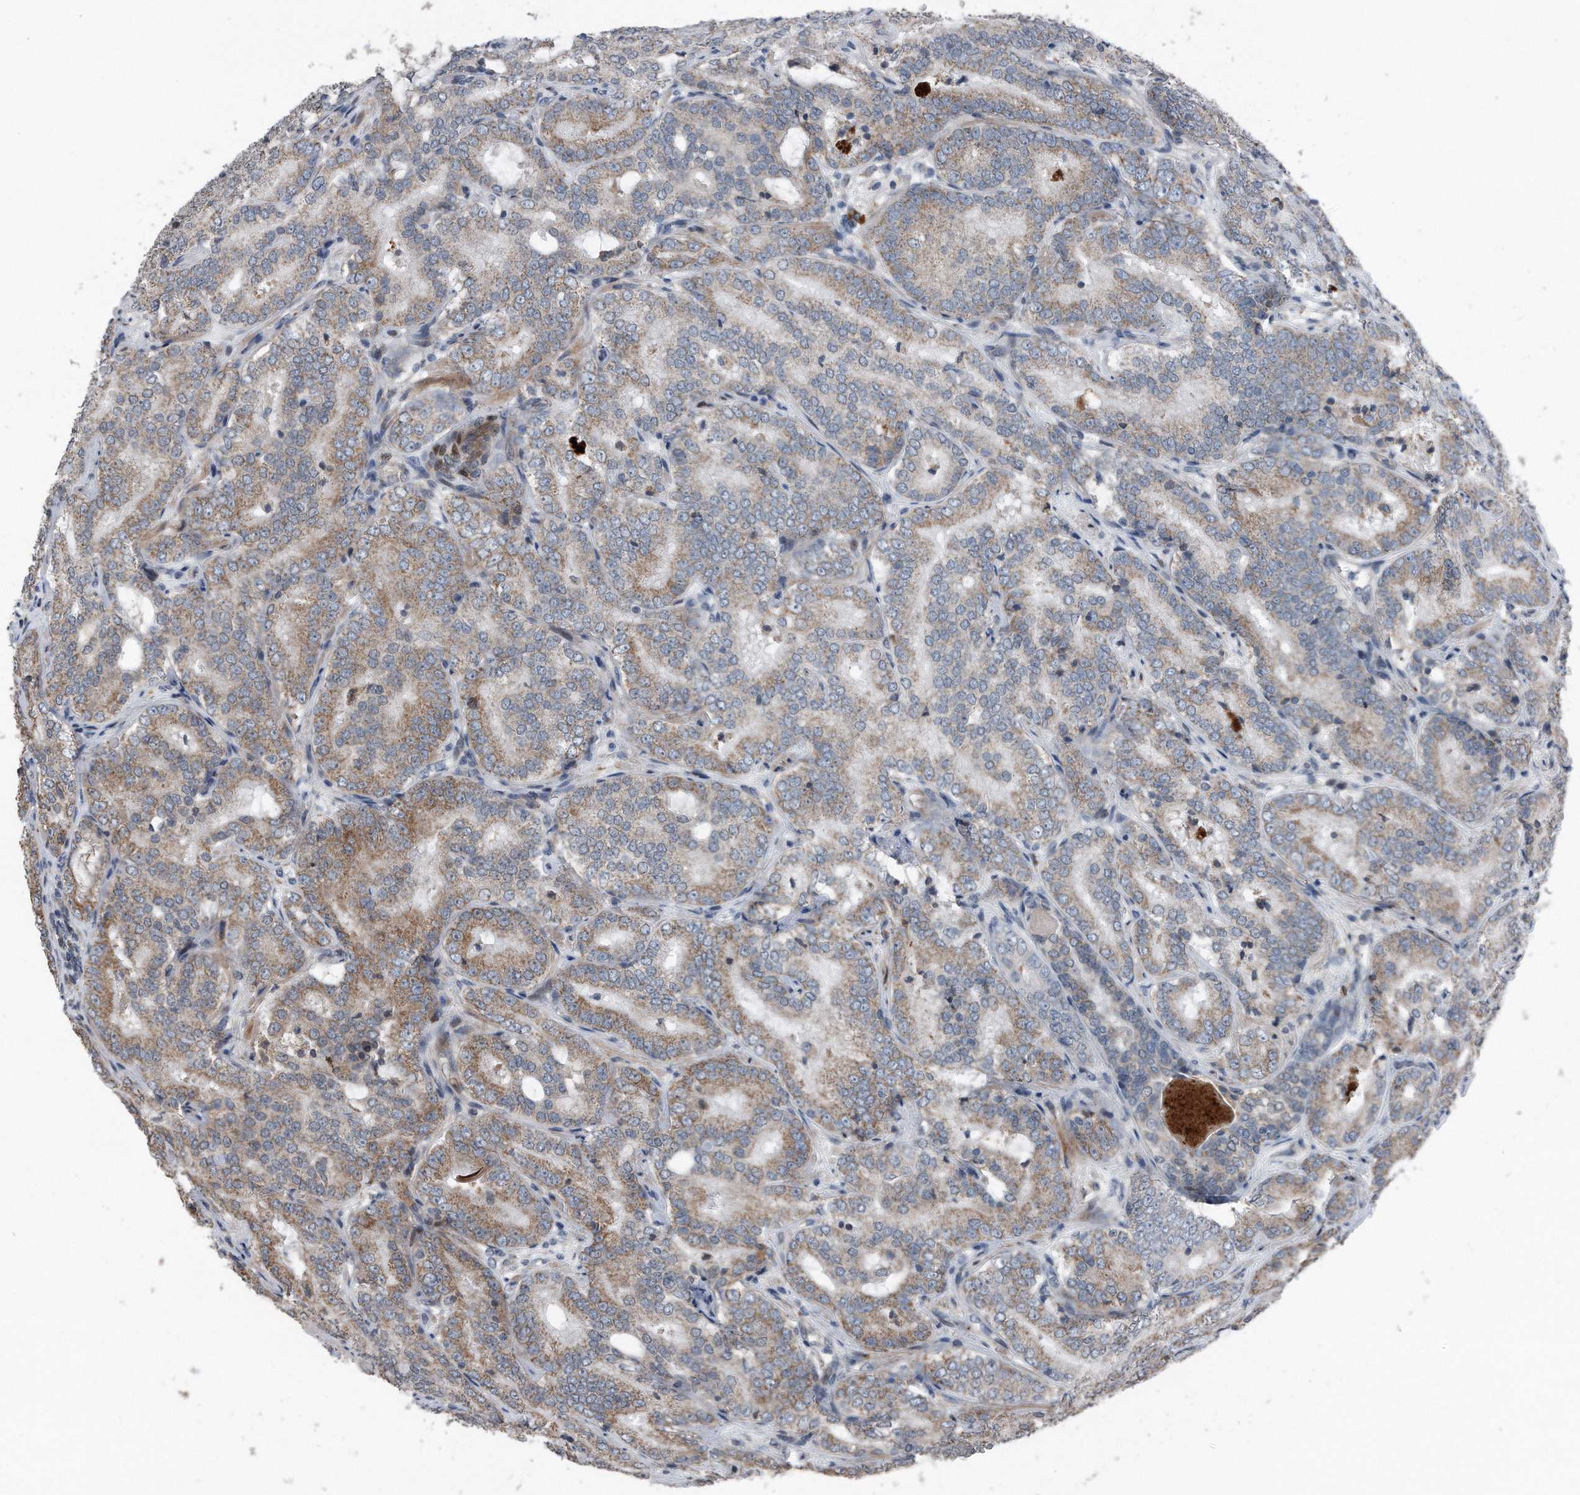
{"staining": {"intensity": "weak", "quantity": "25%-75%", "location": "cytoplasmic/membranous"}, "tissue": "prostate cancer", "cell_type": "Tumor cells", "image_type": "cancer", "snomed": [{"axis": "morphology", "description": "Adenocarcinoma, High grade"}, {"axis": "topography", "description": "Prostate"}], "caption": "There is low levels of weak cytoplasmic/membranous expression in tumor cells of prostate high-grade adenocarcinoma, as demonstrated by immunohistochemical staining (brown color).", "gene": "DST", "patient": {"sex": "male", "age": 57}}